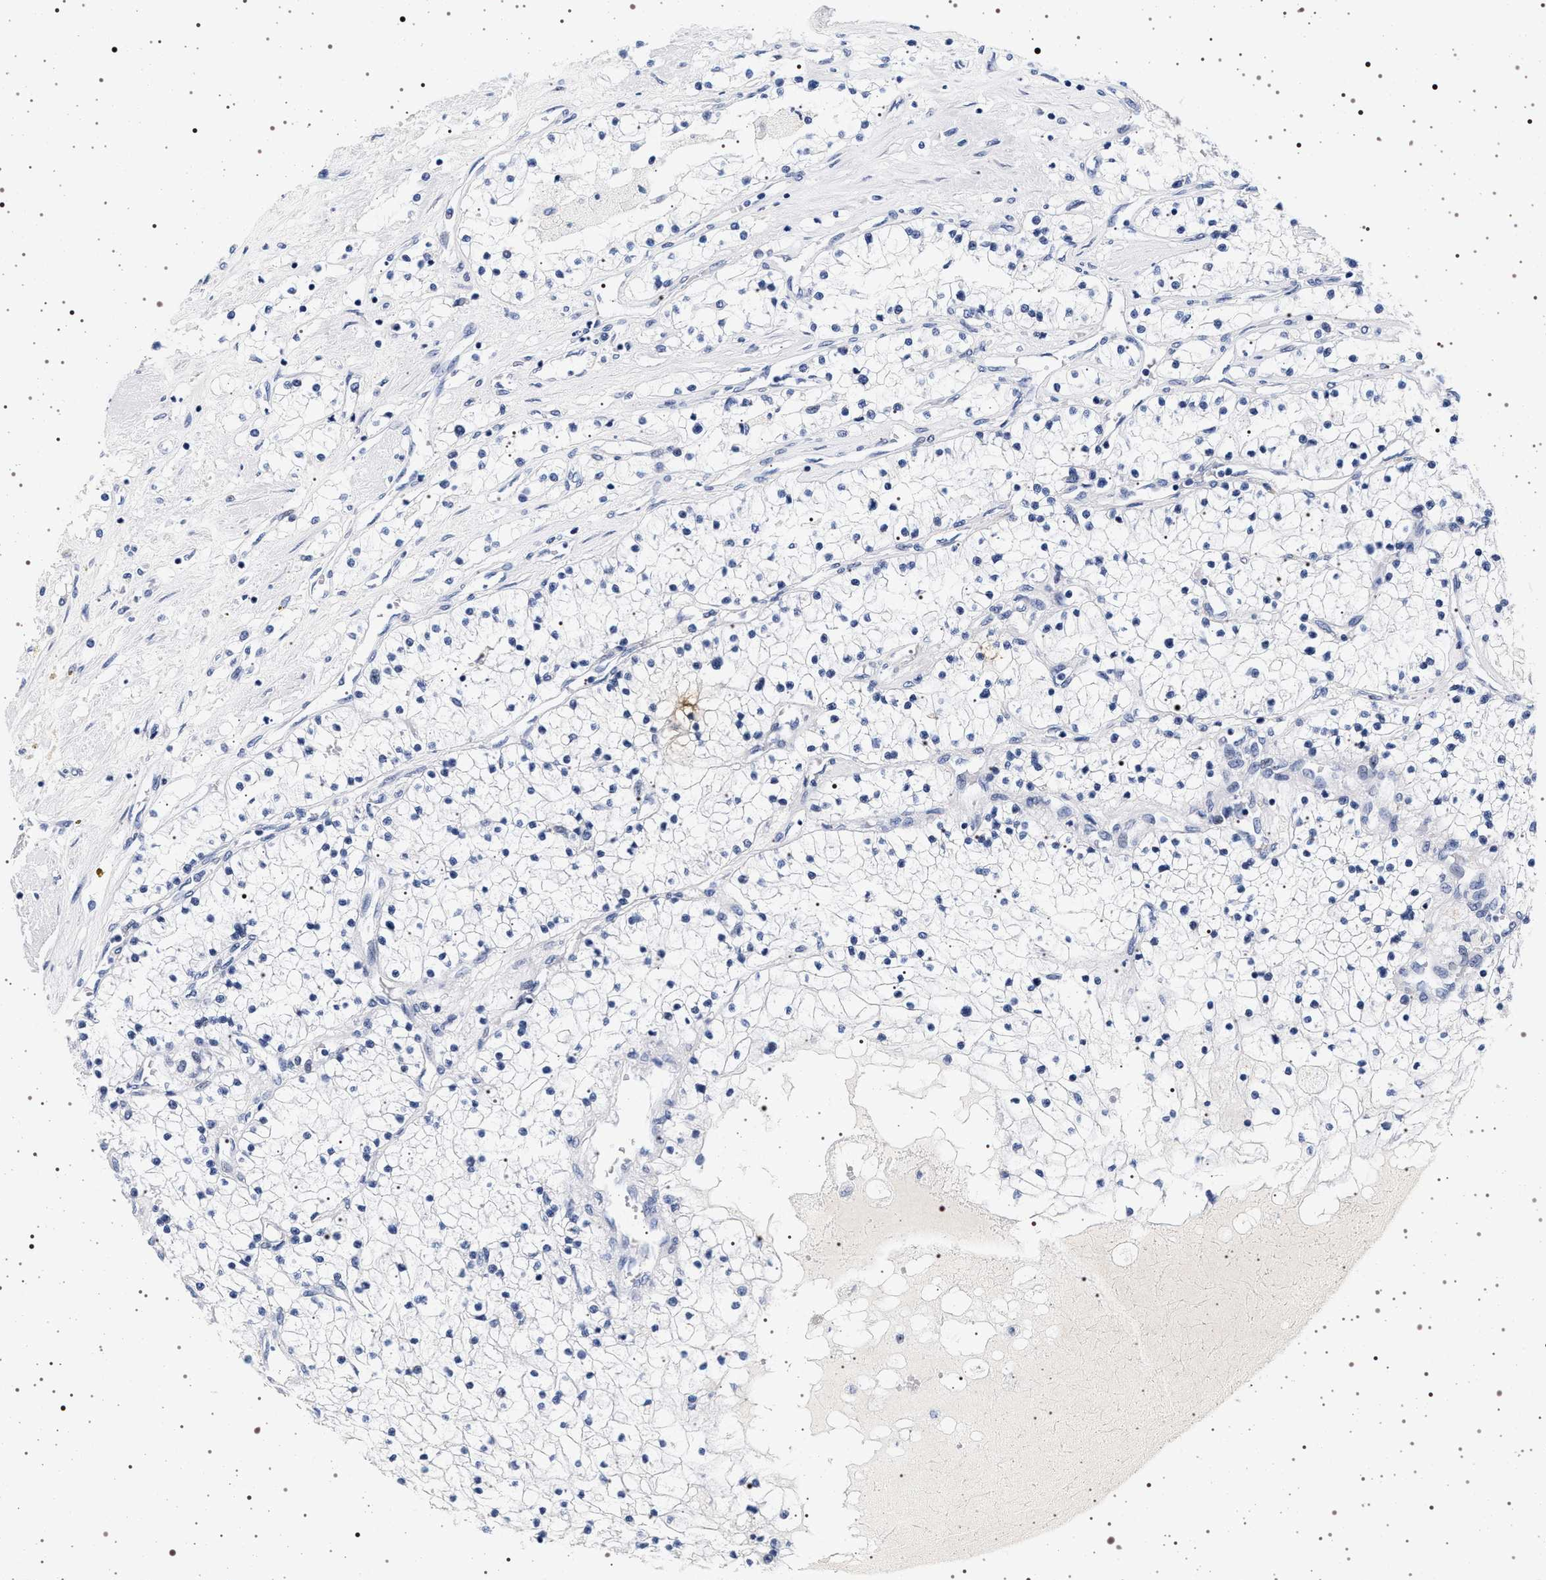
{"staining": {"intensity": "negative", "quantity": "none", "location": "none"}, "tissue": "renal cancer", "cell_type": "Tumor cells", "image_type": "cancer", "snomed": [{"axis": "morphology", "description": "Adenocarcinoma, NOS"}, {"axis": "topography", "description": "Kidney"}], "caption": "Immunohistochemistry (IHC) histopathology image of neoplastic tissue: renal cancer (adenocarcinoma) stained with DAB (3,3'-diaminobenzidine) demonstrates no significant protein expression in tumor cells.", "gene": "MAPK10", "patient": {"sex": "male", "age": 68}}